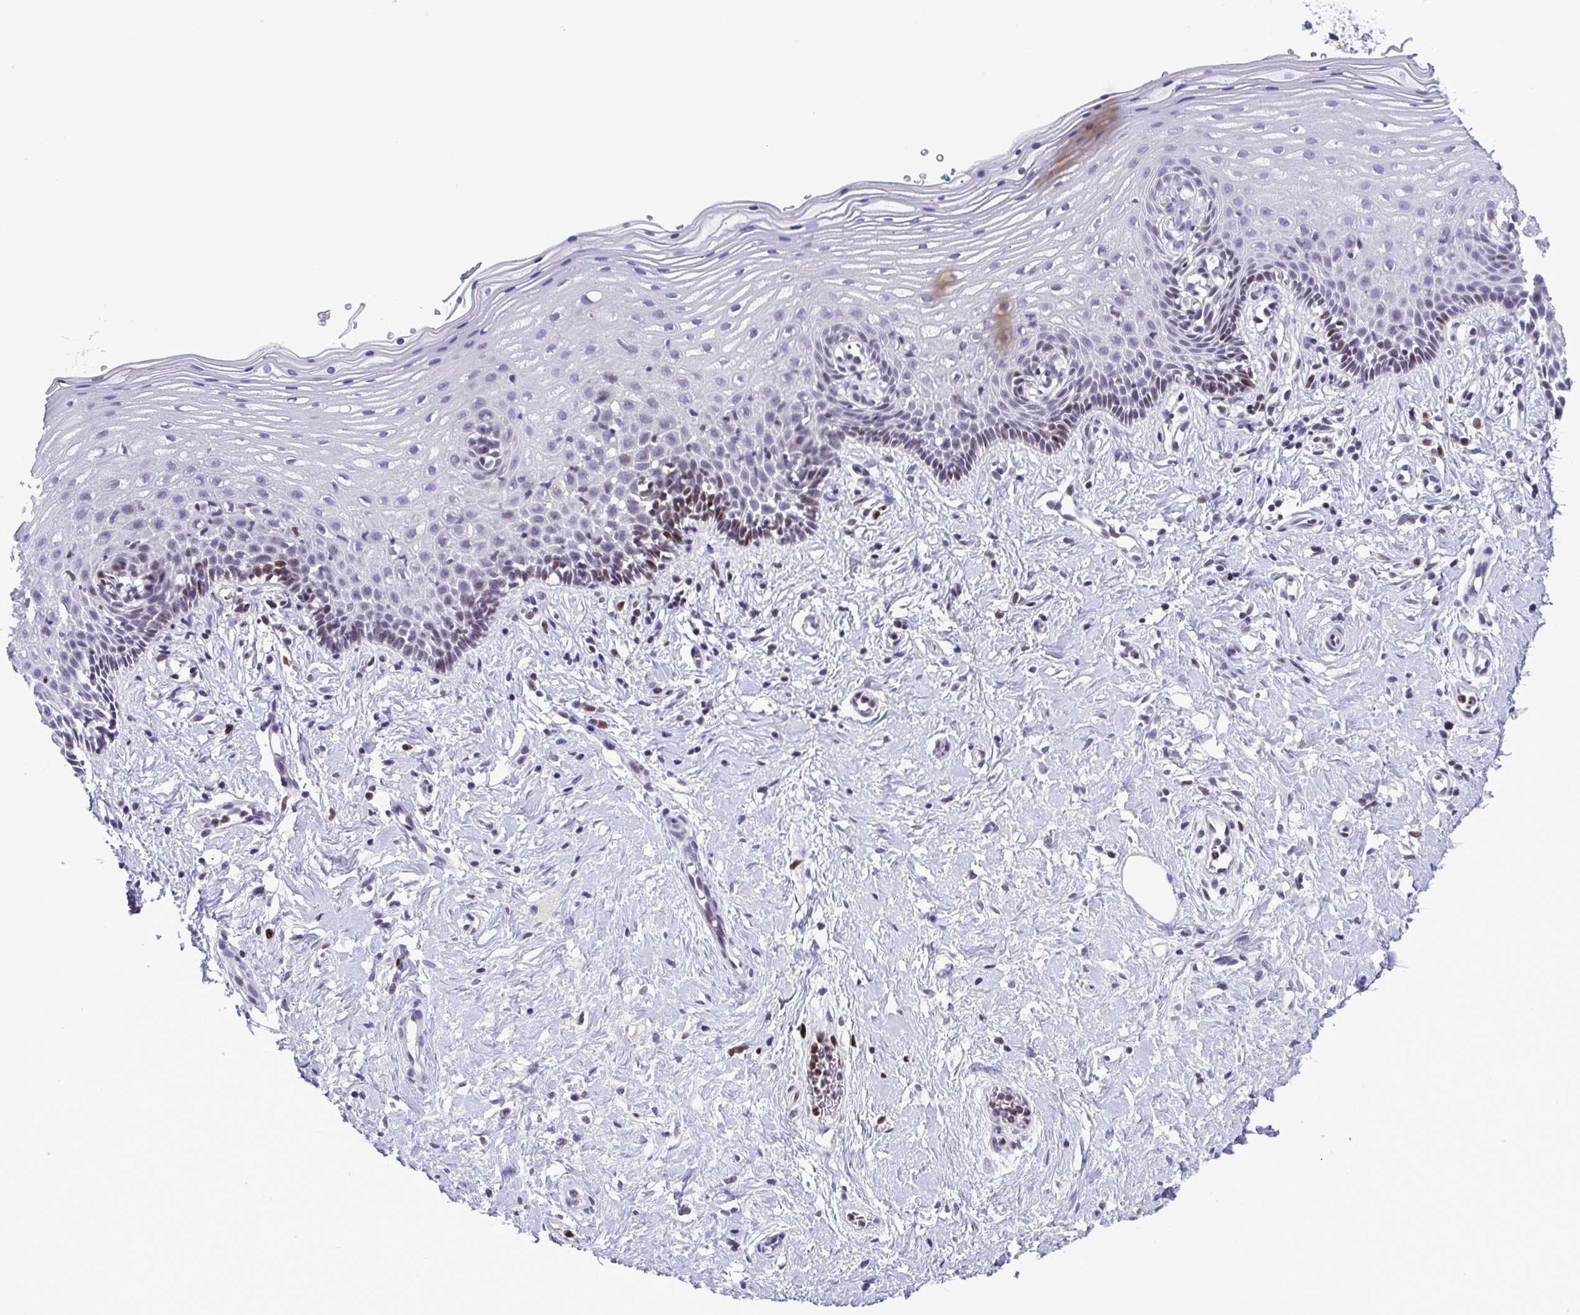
{"staining": {"intensity": "weak", "quantity": "<25%", "location": "nuclear"}, "tissue": "vagina", "cell_type": "Squamous epithelial cells", "image_type": "normal", "snomed": [{"axis": "morphology", "description": "Normal tissue, NOS"}, {"axis": "topography", "description": "Vagina"}], "caption": "Squamous epithelial cells are negative for protein expression in unremarkable human vagina. (DAB immunohistochemistry (IHC), high magnification).", "gene": "IRF1", "patient": {"sex": "female", "age": 42}}